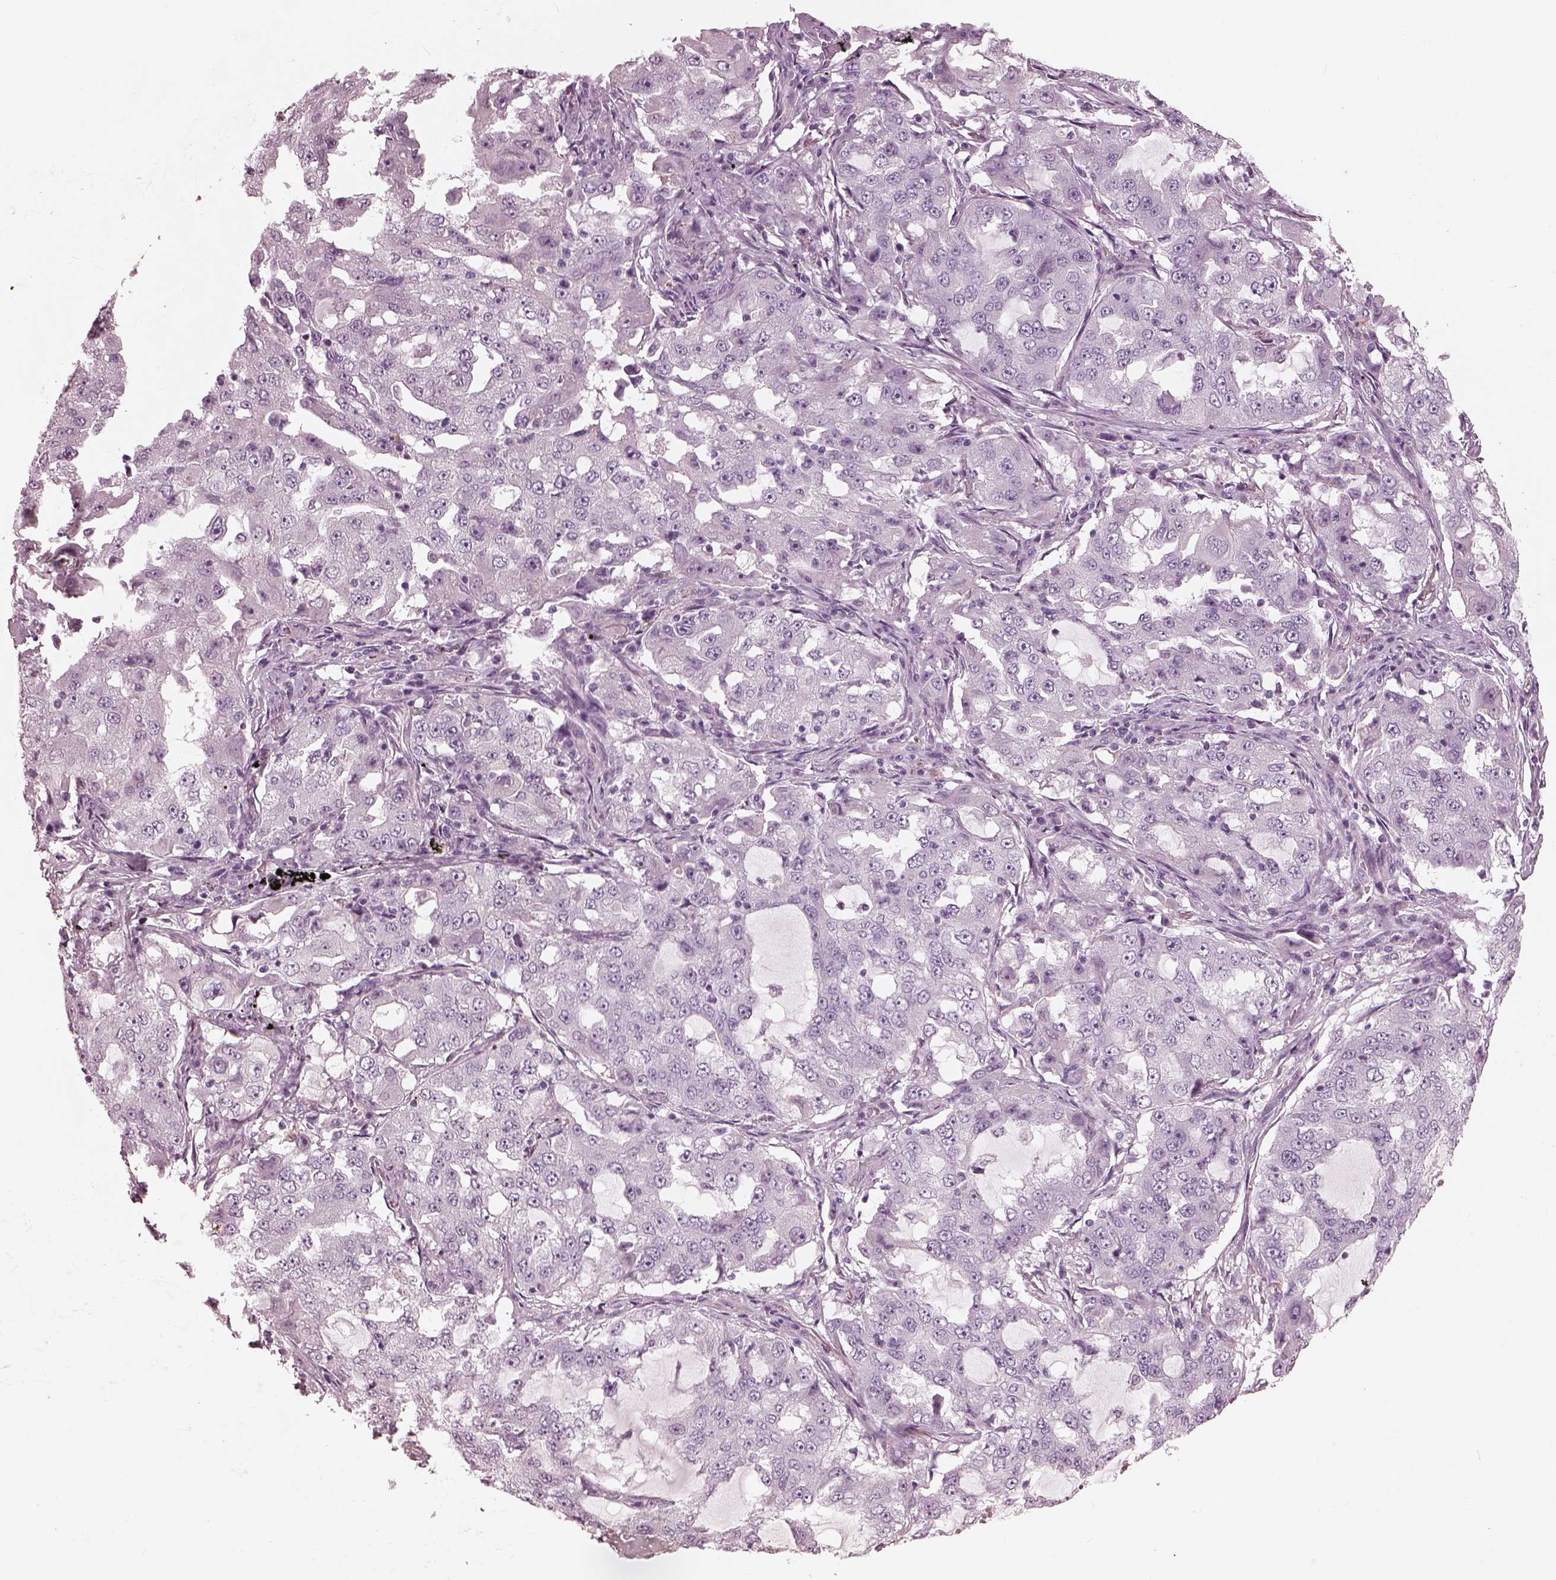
{"staining": {"intensity": "negative", "quantity": "none", "location": "none"}, "tissue": "lung cancer", "cell_type": "Tumor cells", "image_type": "cancer", "snomed": [{"axis": "morphology", "description": "Adenocarcinoma, NOS"}, {"axis": "topography", "description": "Lung"}], "caption": "Tumor cells are negative for protein expression in human lung adenocarcinoma. The staining was performed using DAB (3,3'-diaminobenzidine) to visualize the protein expression in brown, while the nuclei were stained in blue with hematoxylin (Magnification: 20x).", "gene": "EIF4E1B", "patient": {"sex": "female", "age": 61}}